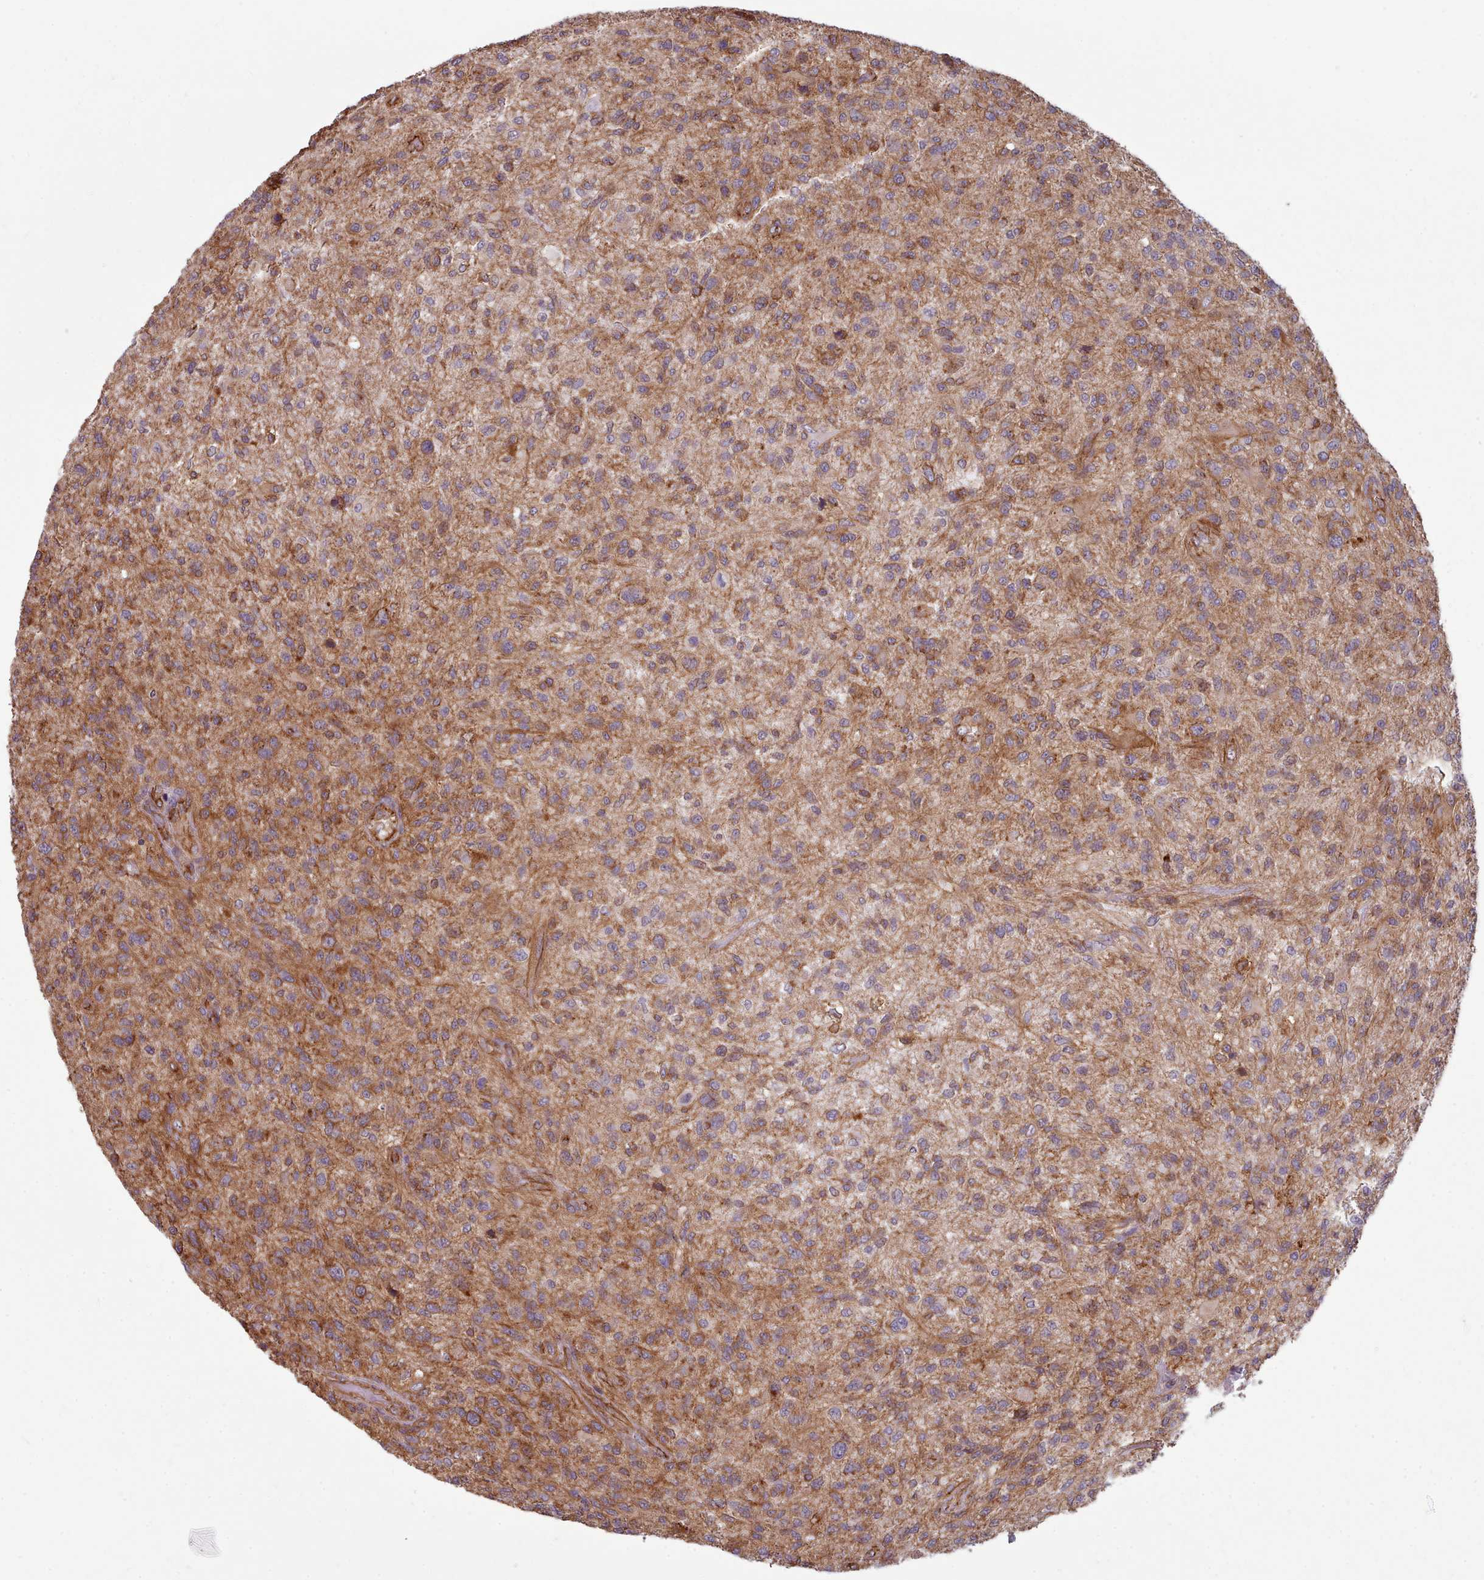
{"staining": {"intensity": "moderate", "quantity": ">75%", "location": "cytoplasmic/membranous"}, "tissue": "glioma", "cell_type": "Tumor cells", "image_type": "cancer", "snomed": [{"axis": "morphology", "description": "Glioma, malignant, High grade"}, {"axis": "topography", "description": "Brain"}], "caption": "High-magnification brightfield microscopy of glioma stained with DAB (3,3'-diaminobenzidine) (brown) and counterstained with hematoxylin (blue). tumor cells exhibit moderate cytoplasmic/membranous expression is seen in approximately>75% of cells.", "gene": "MRPL46", "patient": {"sex": "male", "age": 47}}